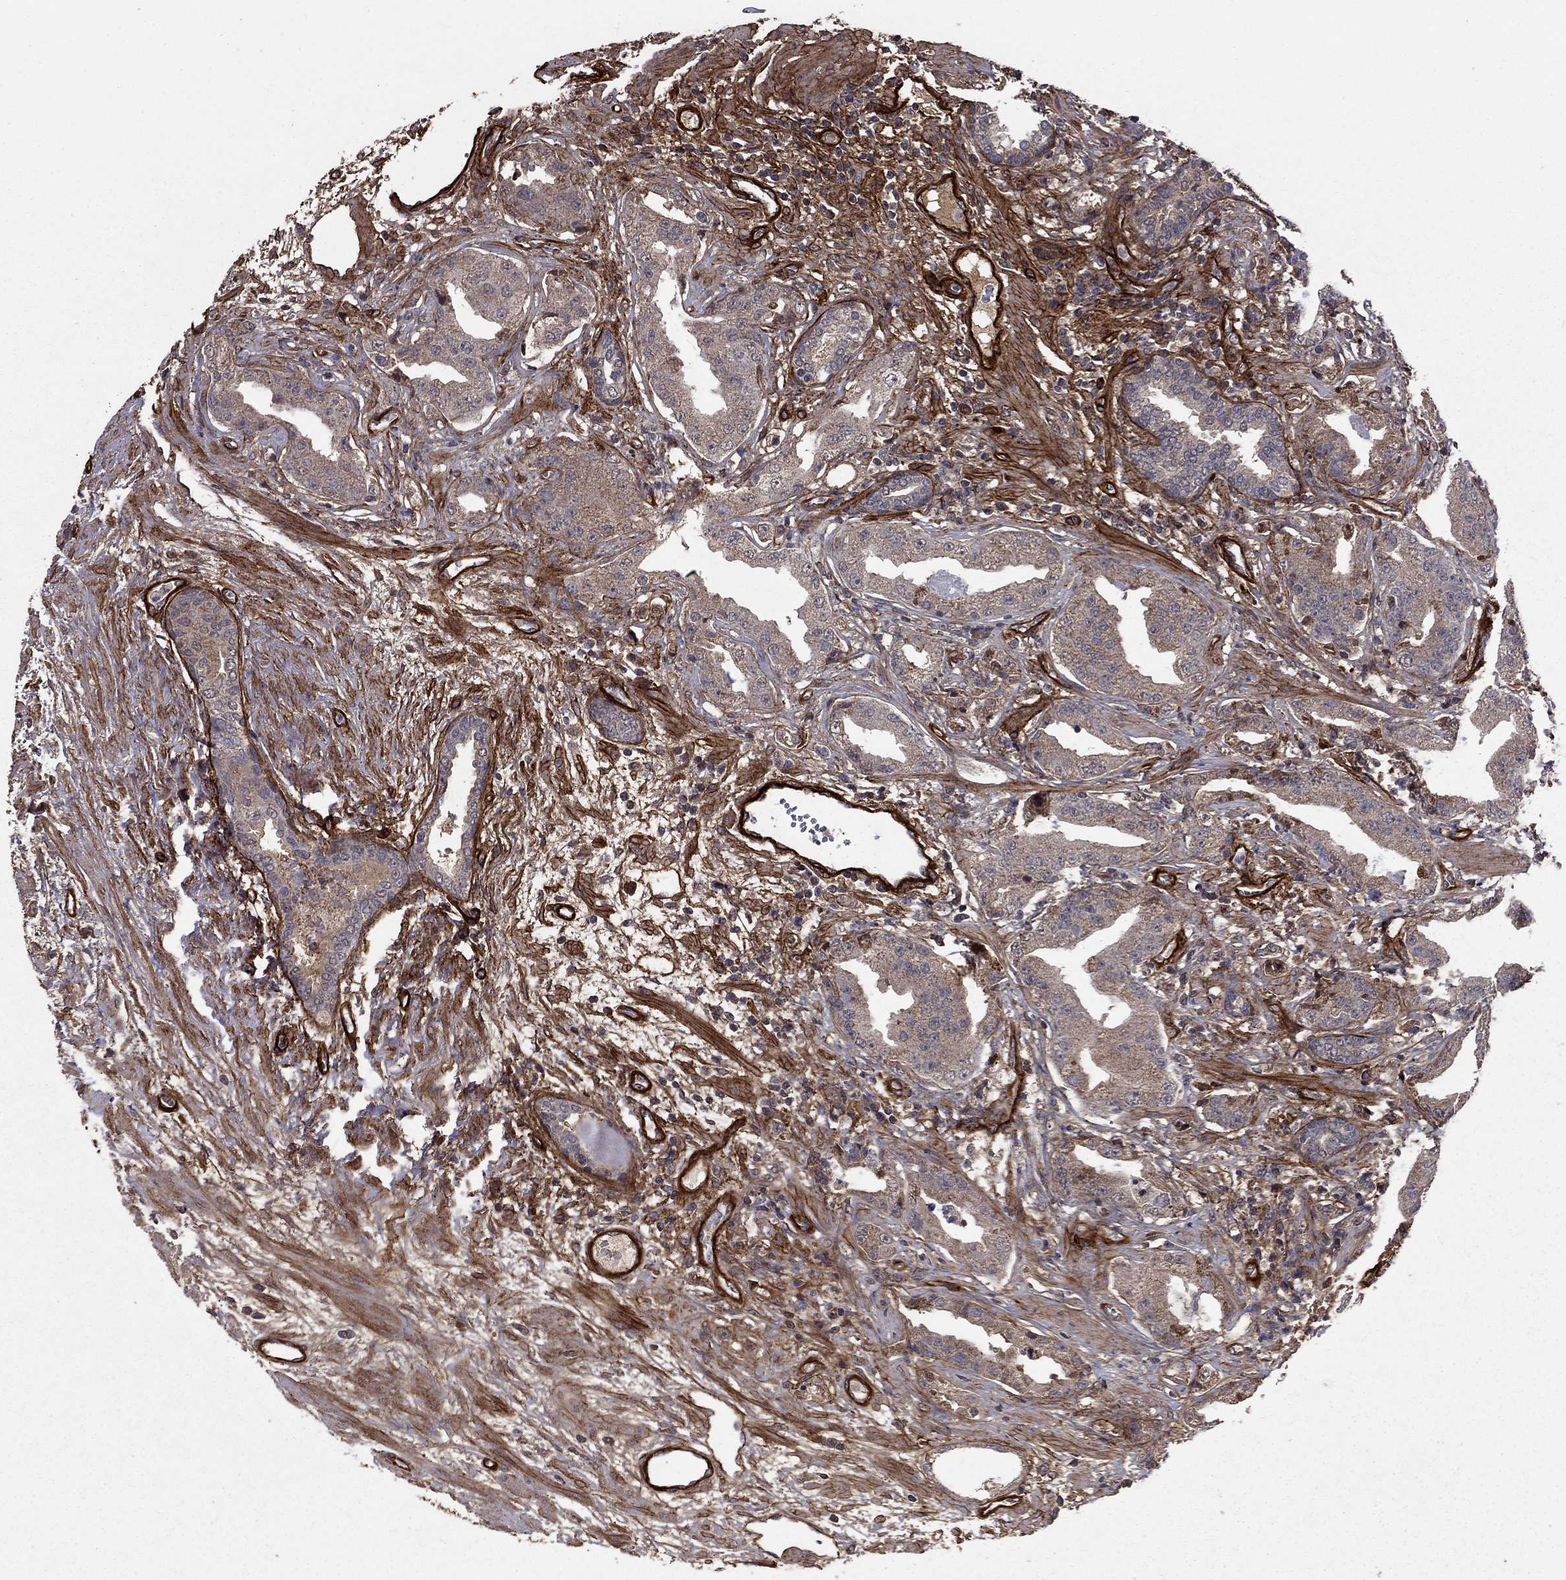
{"staining": {"intensity": "moderate", "quantity": "<25%", "location": "cytoplasmic/membranous"}, "tissue": "prostate cancer", "cell_type": "Tumor cells", "image_type": "cancer", "snomed": [{"axis": "morphology", "description": "Adenocarcinoma, Low grade"}, {"axis": "topography", "description": "Prostate"}], "caption": "Human prostate cancer (adenocarcinoma (low-grade)) stained with a brown dye demonstrates moderate cytoplasmic/membranous positive positivity in approximately <25% of tumor cells.", "gene": "COL18A1", "patient": {"sex": "male", "age": 62}}